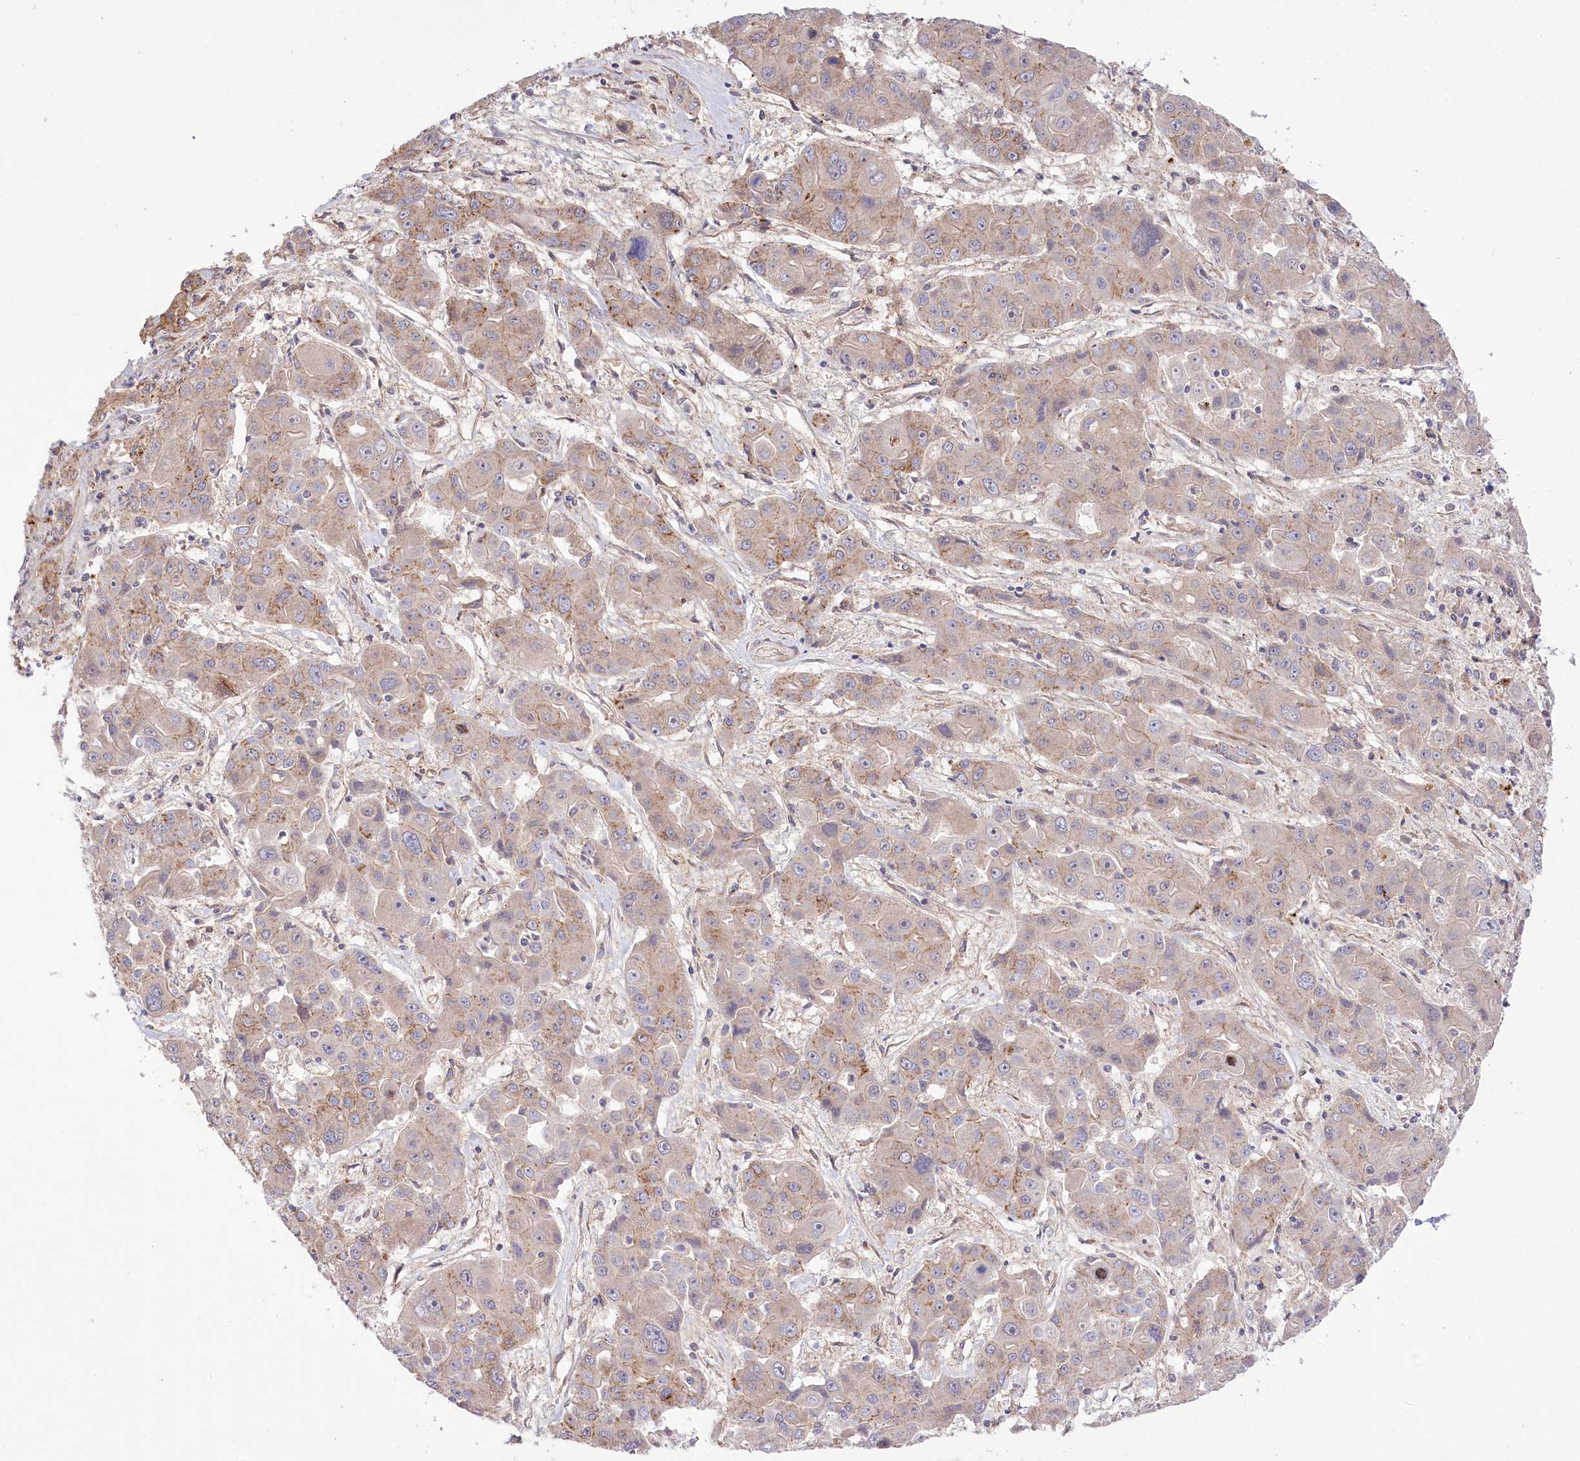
{"staining": {"intensity": "weak", "quantity": "<25%", "location": "cytoplasmic/membranous"}, "tissue": "liver cancer", "cell_type": "Tumor cells", "image_type": "cancer", "snomed": [{"axis": "morphology", "description": "Cholangiocarcinoma"}, {"axis": "topography", "description": "Liver"}], "caption": "The image demonstrates no significant positivity in tumor cells of liver cancer.", "gene": "TRUB1", "patient": {"sex": "male", "age": 67}}